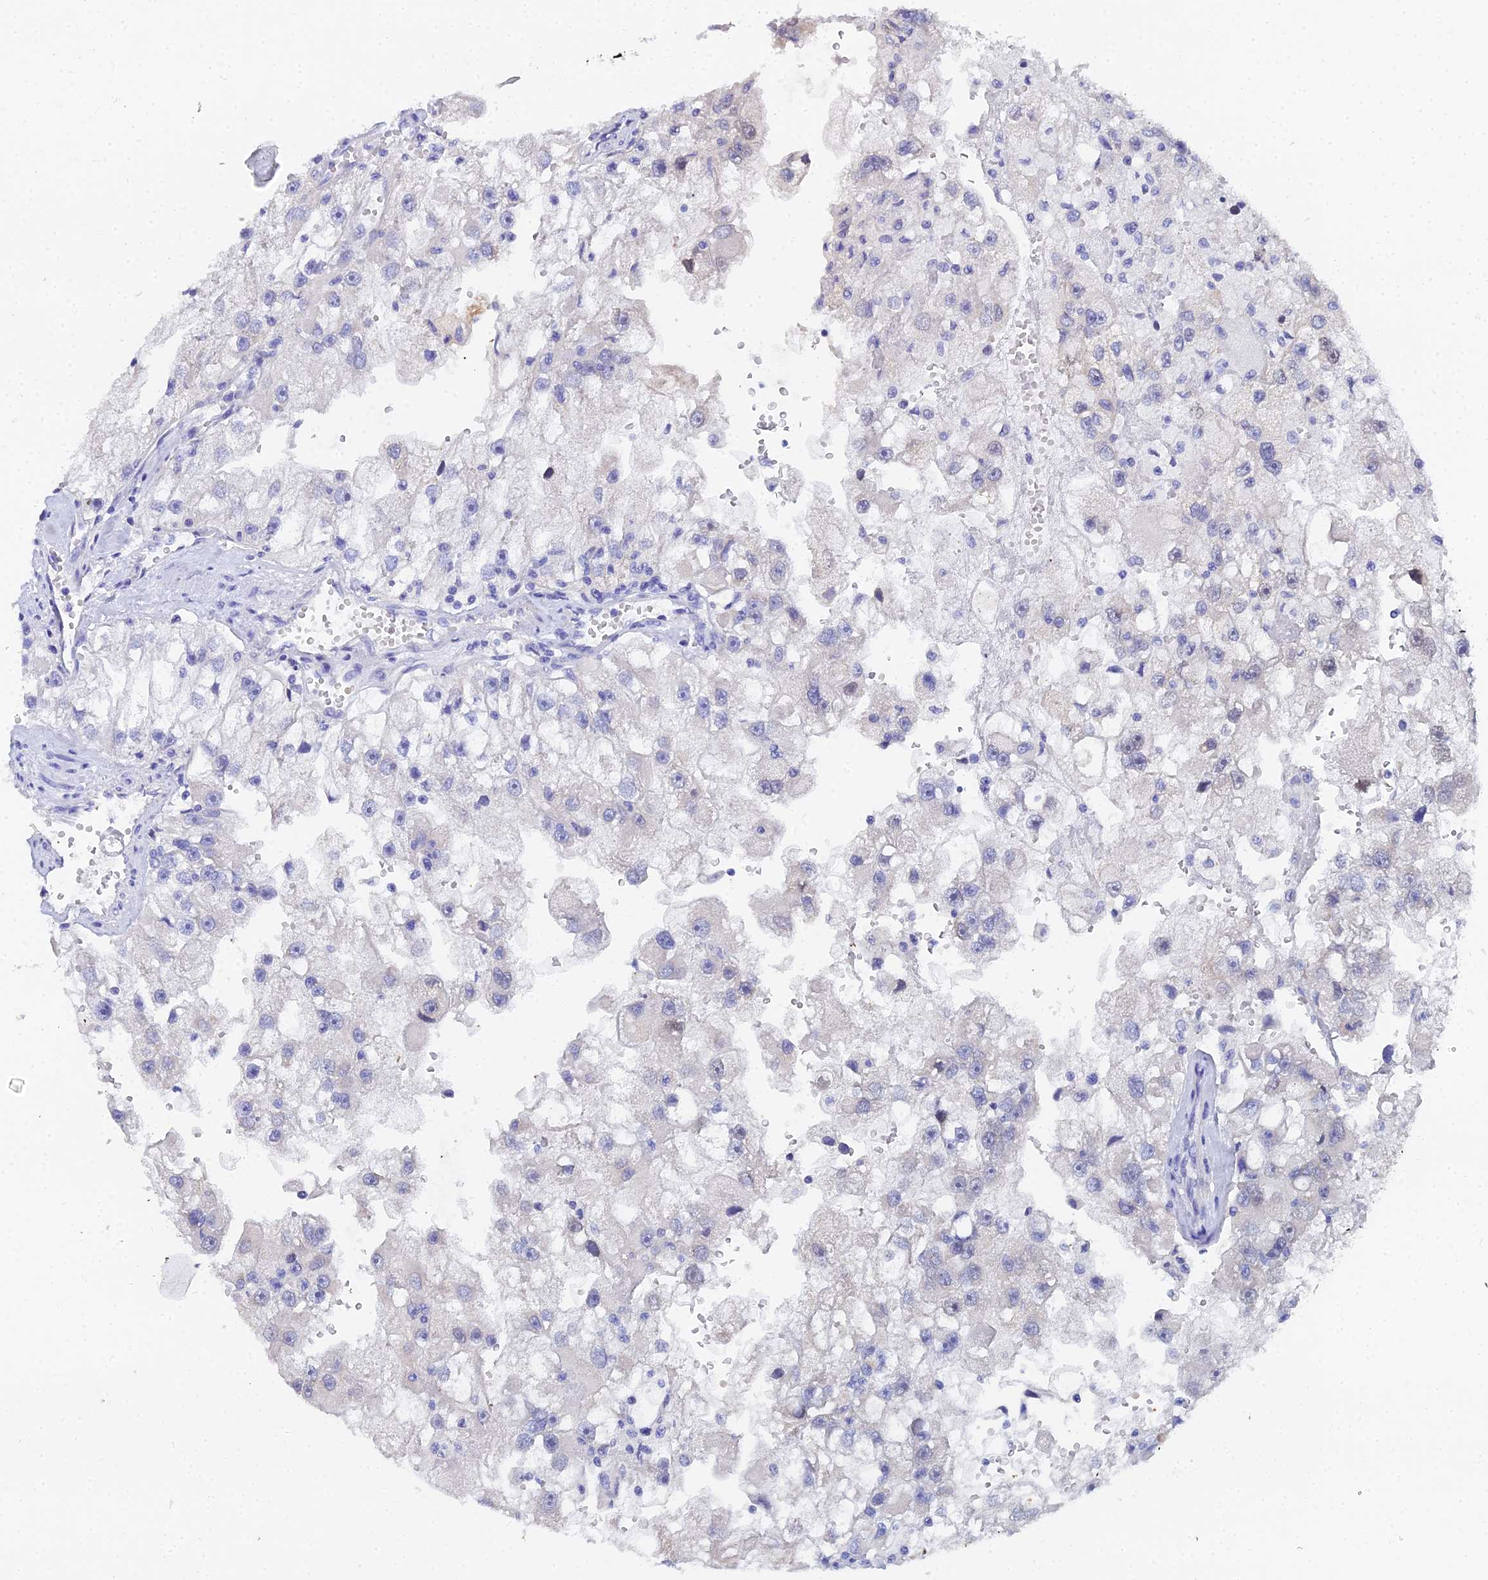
{"staining": {"intensity": "weak", "quantity": "<25%", "location": "nuclear"}, "tissue": "renal cancer", "cell_type": "Tumor cells", "image_type": "cancer", "snomed": [{"axis": "morphology", "description": "Adenocarcinoma, NOS"}, {"axis": "topography", "description": "Kidney"}], "caption": "A histopathology image of human renal cancer (adenocarcinoma) is negative for staining in tumor cells.", "gene": "OCM", "patient": {"sex": "male", "age": 63}}